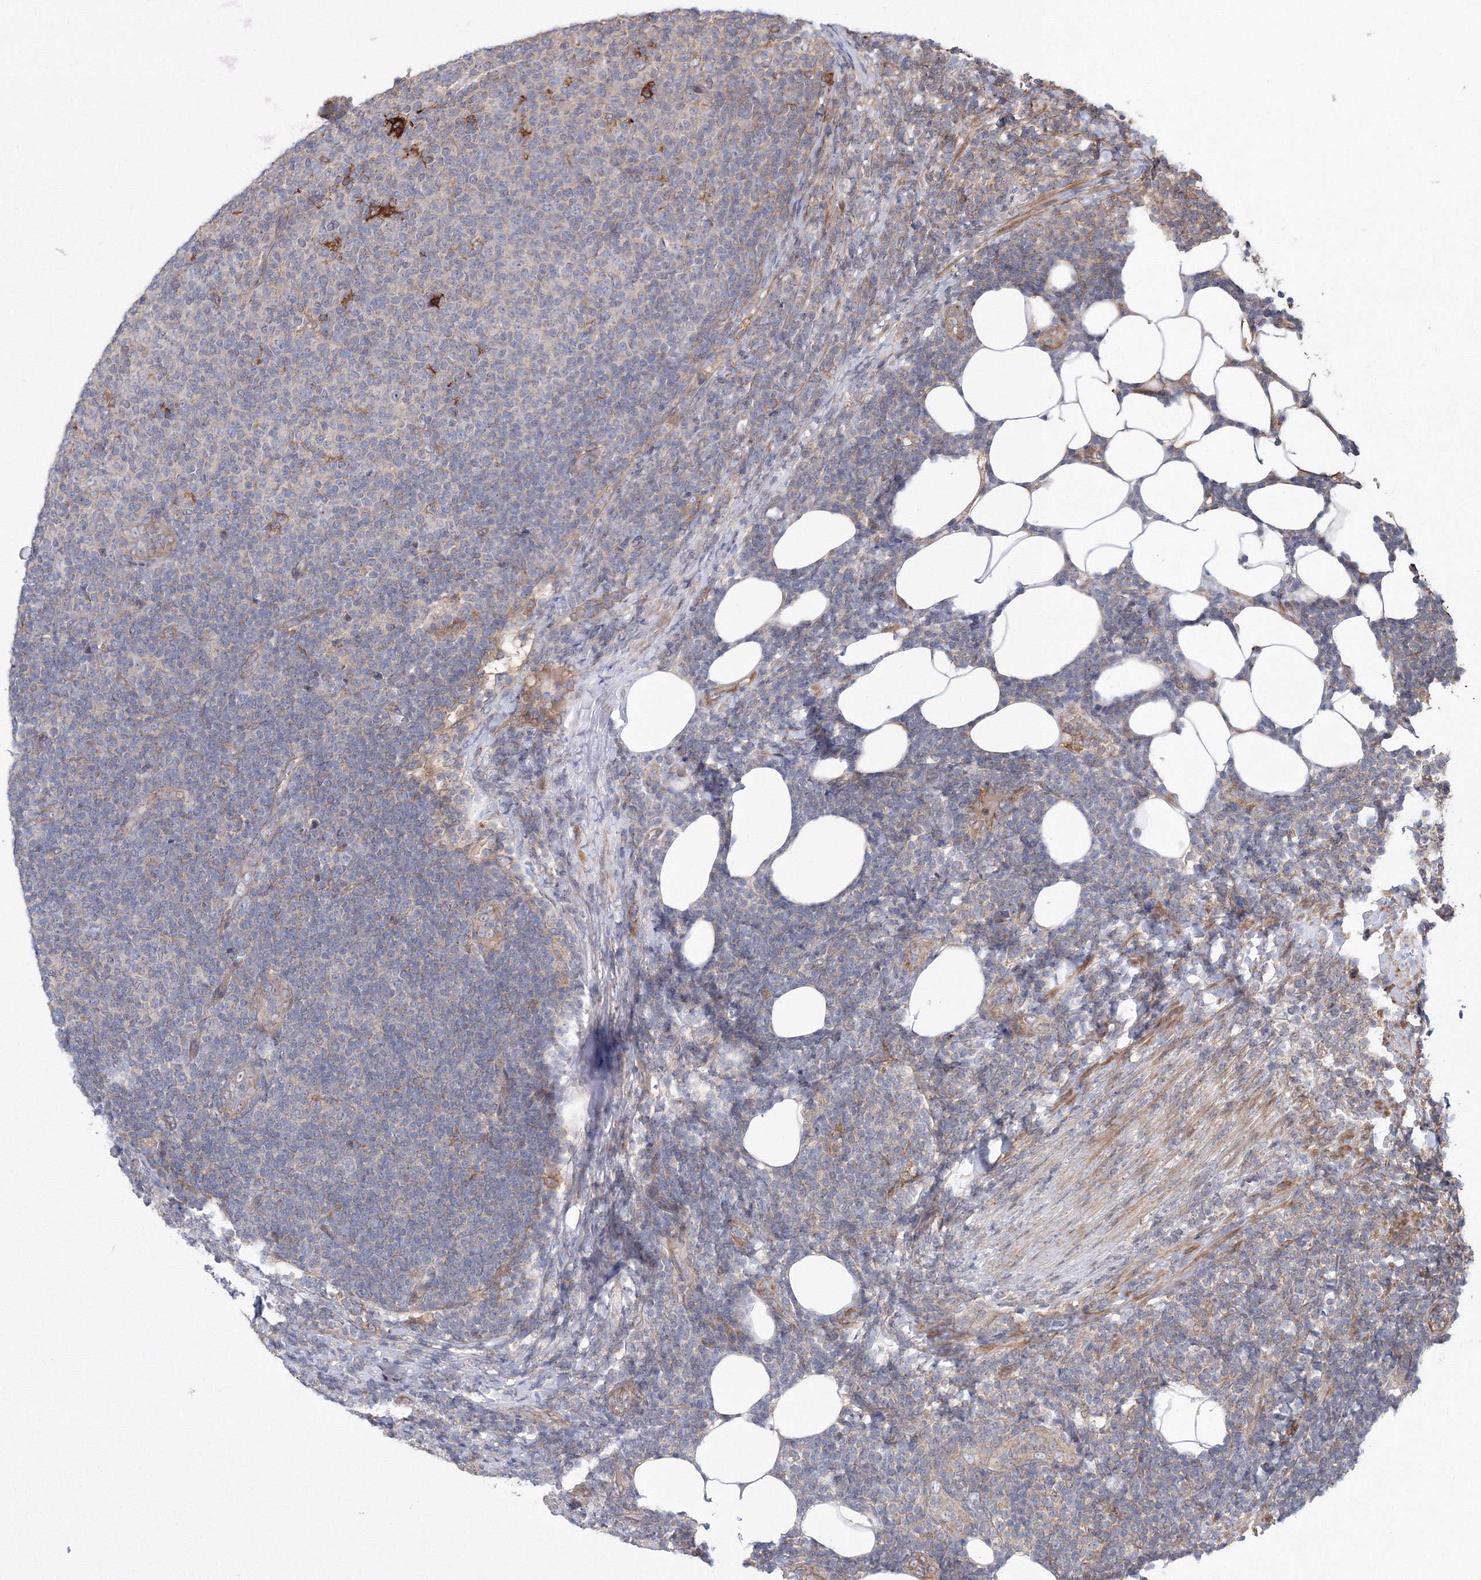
{"staining": {"intensity": "negative", "quantity": "none", "location": "none"}, "tissue": "lymphoma", "cell_type": "Tumor cells", "image_type": "cancer", "snomed": [{"axis": "morphology", "description": "Malignant lymphoma, non-Hodgkin's type, Low grade"}, {"axis": "topography", "description": "Lymph node"}], "caption": "DAB immunohistochemical staining of human malignant lymphoma, non-Hodgkin's type (low-grade) shows no significant staining in tumor cells.", "gene": "RANBP3L", "patient": {"sex": "male", "age": 66}}